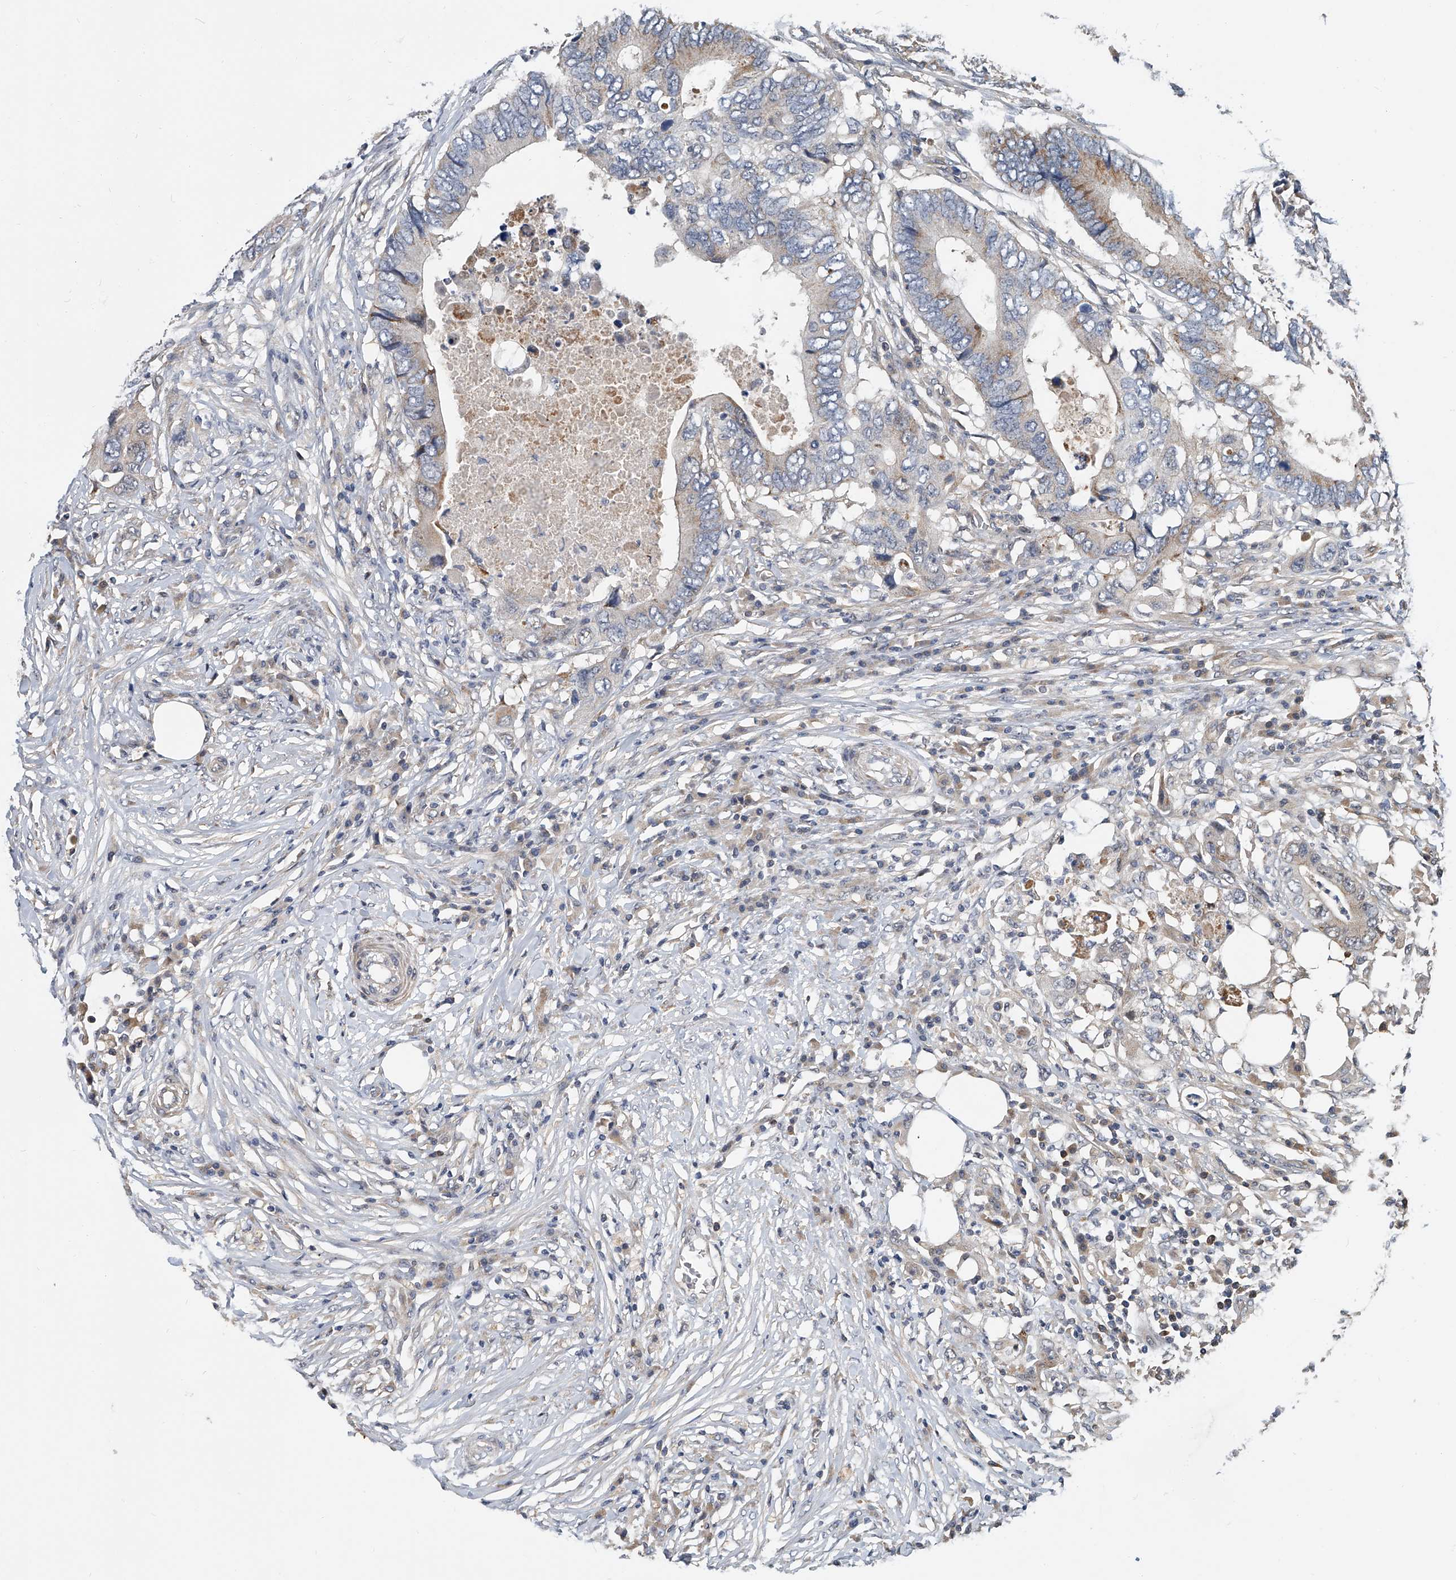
{"staining": {"intensity": "moderate", "quantity": "<25%", "location": "cytoplasmic/membranous"}, "tissue": "colorectal cancer", "cell_type": "Tumor cells", "image_type": "cancer", "snomed": [{"axis": "morphology", "description": "Adenocarcinoma, NOS"}, {"axis": "topography", "description": "Colon"}], "caption": "There is low levels of moderate cytoplasmic/membranous staining in tumor cells of colorectal cancer (adenocarcinoma), as demonstrated by immunohistochemical staining (brown color).", "gene": "CD200", "patient": {"sex": "male", "age": 71}}